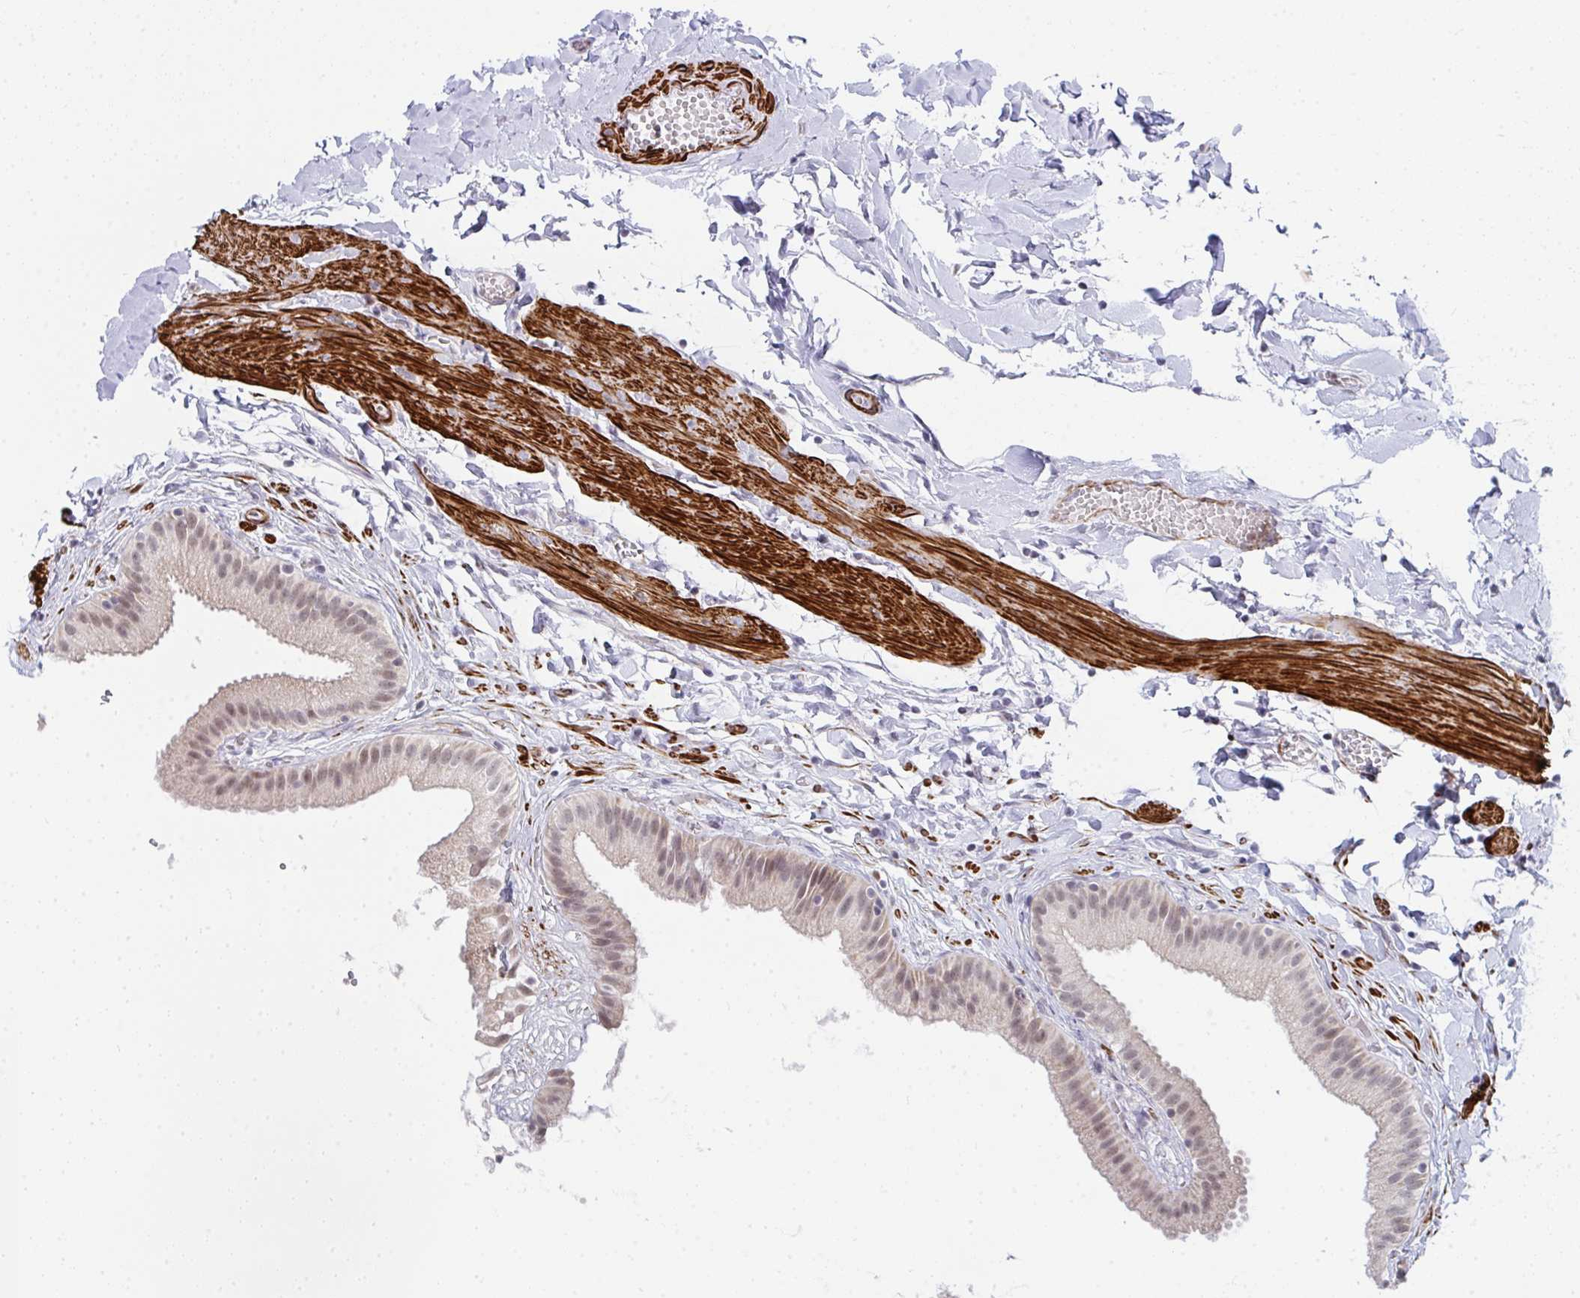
{"staining": {"intensity": "weak", "quantity": "25%-75%", "location": "nuclear"}, "tissue": "gallbladder", "cell_type": "Glandular cells", "image_type": "normal", "snomed": [{"axis": "morphology", "description": "Normal tissue, NOS"}, {"axis": "topography", "description": "Gallbladder"}], "caption": "Human gallbladder stained with a brown dye demonstrates weak nuclear positive staining in about 25%-75% of glandular cells.", "gene": "GINS2", "patient": {"sex": "female", "age": 63}}